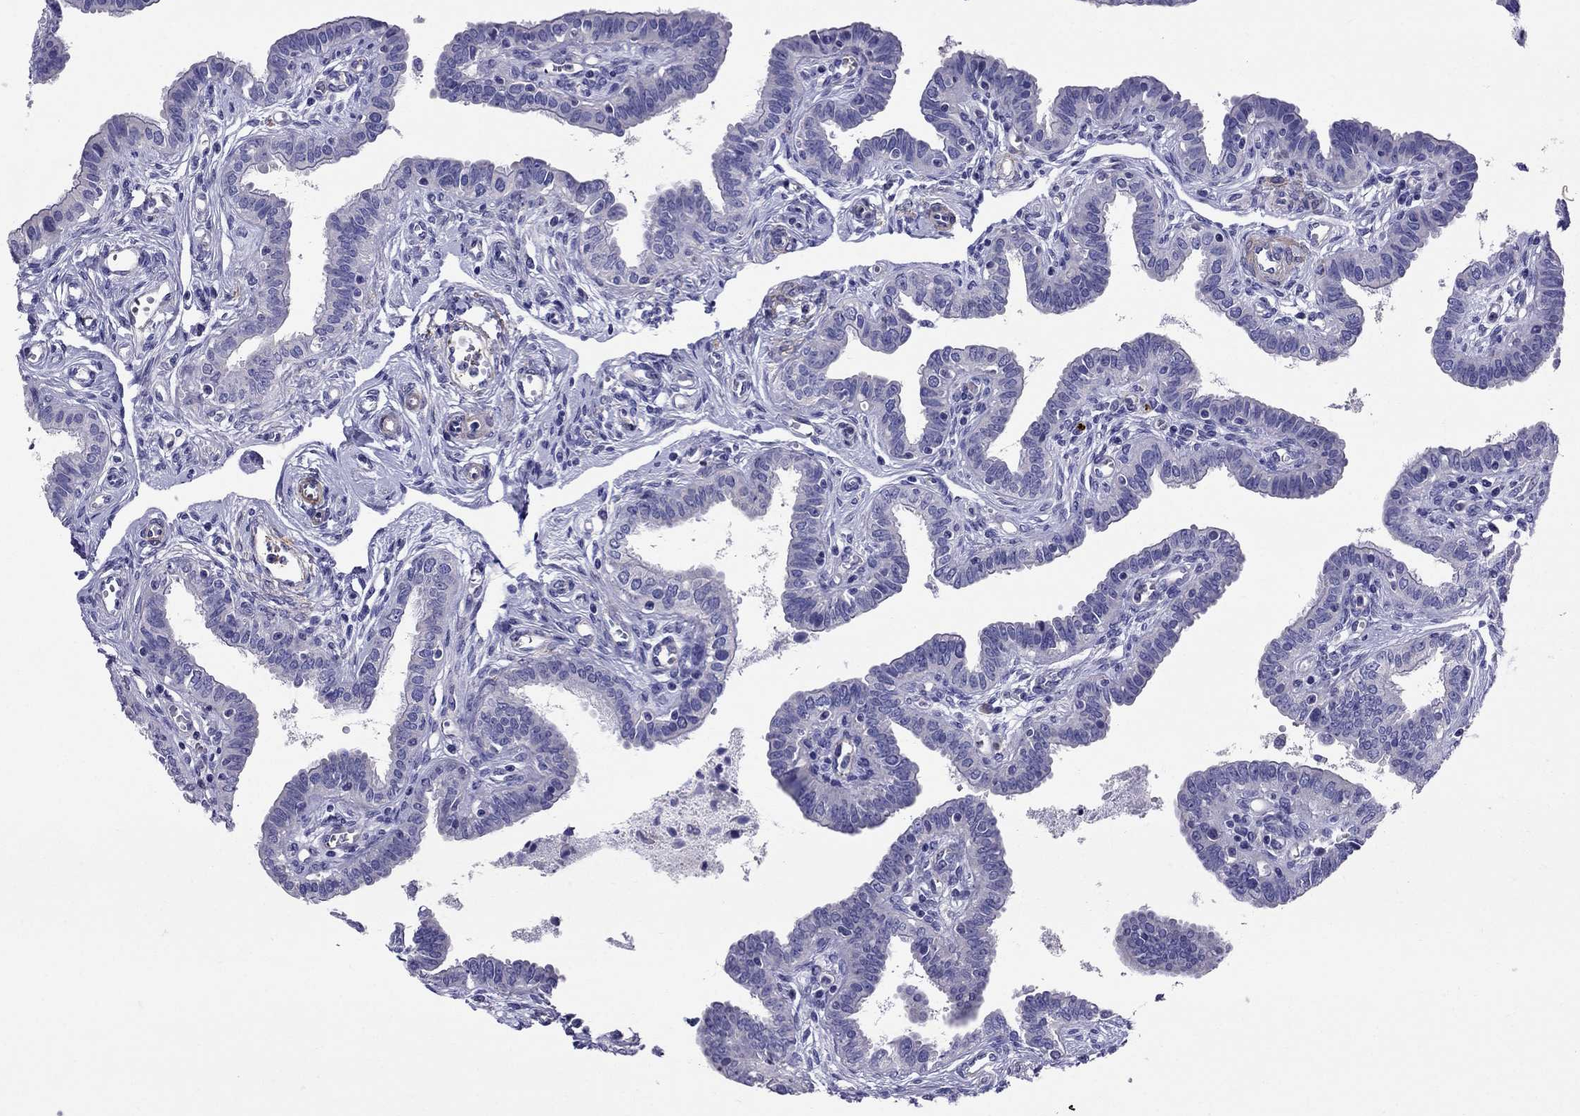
{"staining": {"intensity": "negative", "quantity": "none", "location": "none"}, "tissue": "fallopian tube", "cell_type": "Glandular cells", "image_type": "normal", "snomed": [{"axis": "morphology", "description": "Normal tissue, NOS"}, {"axis": "morphology", "description": "Carcinoma, endometroid"}, {"axis": "topography", "description": "Fallopian tube"}, {"axis": "topography", "description": "Ovary"}], "caption": "Fallopian tube was stained to show a protein in brown. There is no significant expression in glandular cells. The staining is performed using DAB (3,3'-diaminobenzidine) brown chromogen with nuclei counter-stained in using hematoxylin.", "gene": "GPR50", "patient": {"sex": "female", "age": 42}}